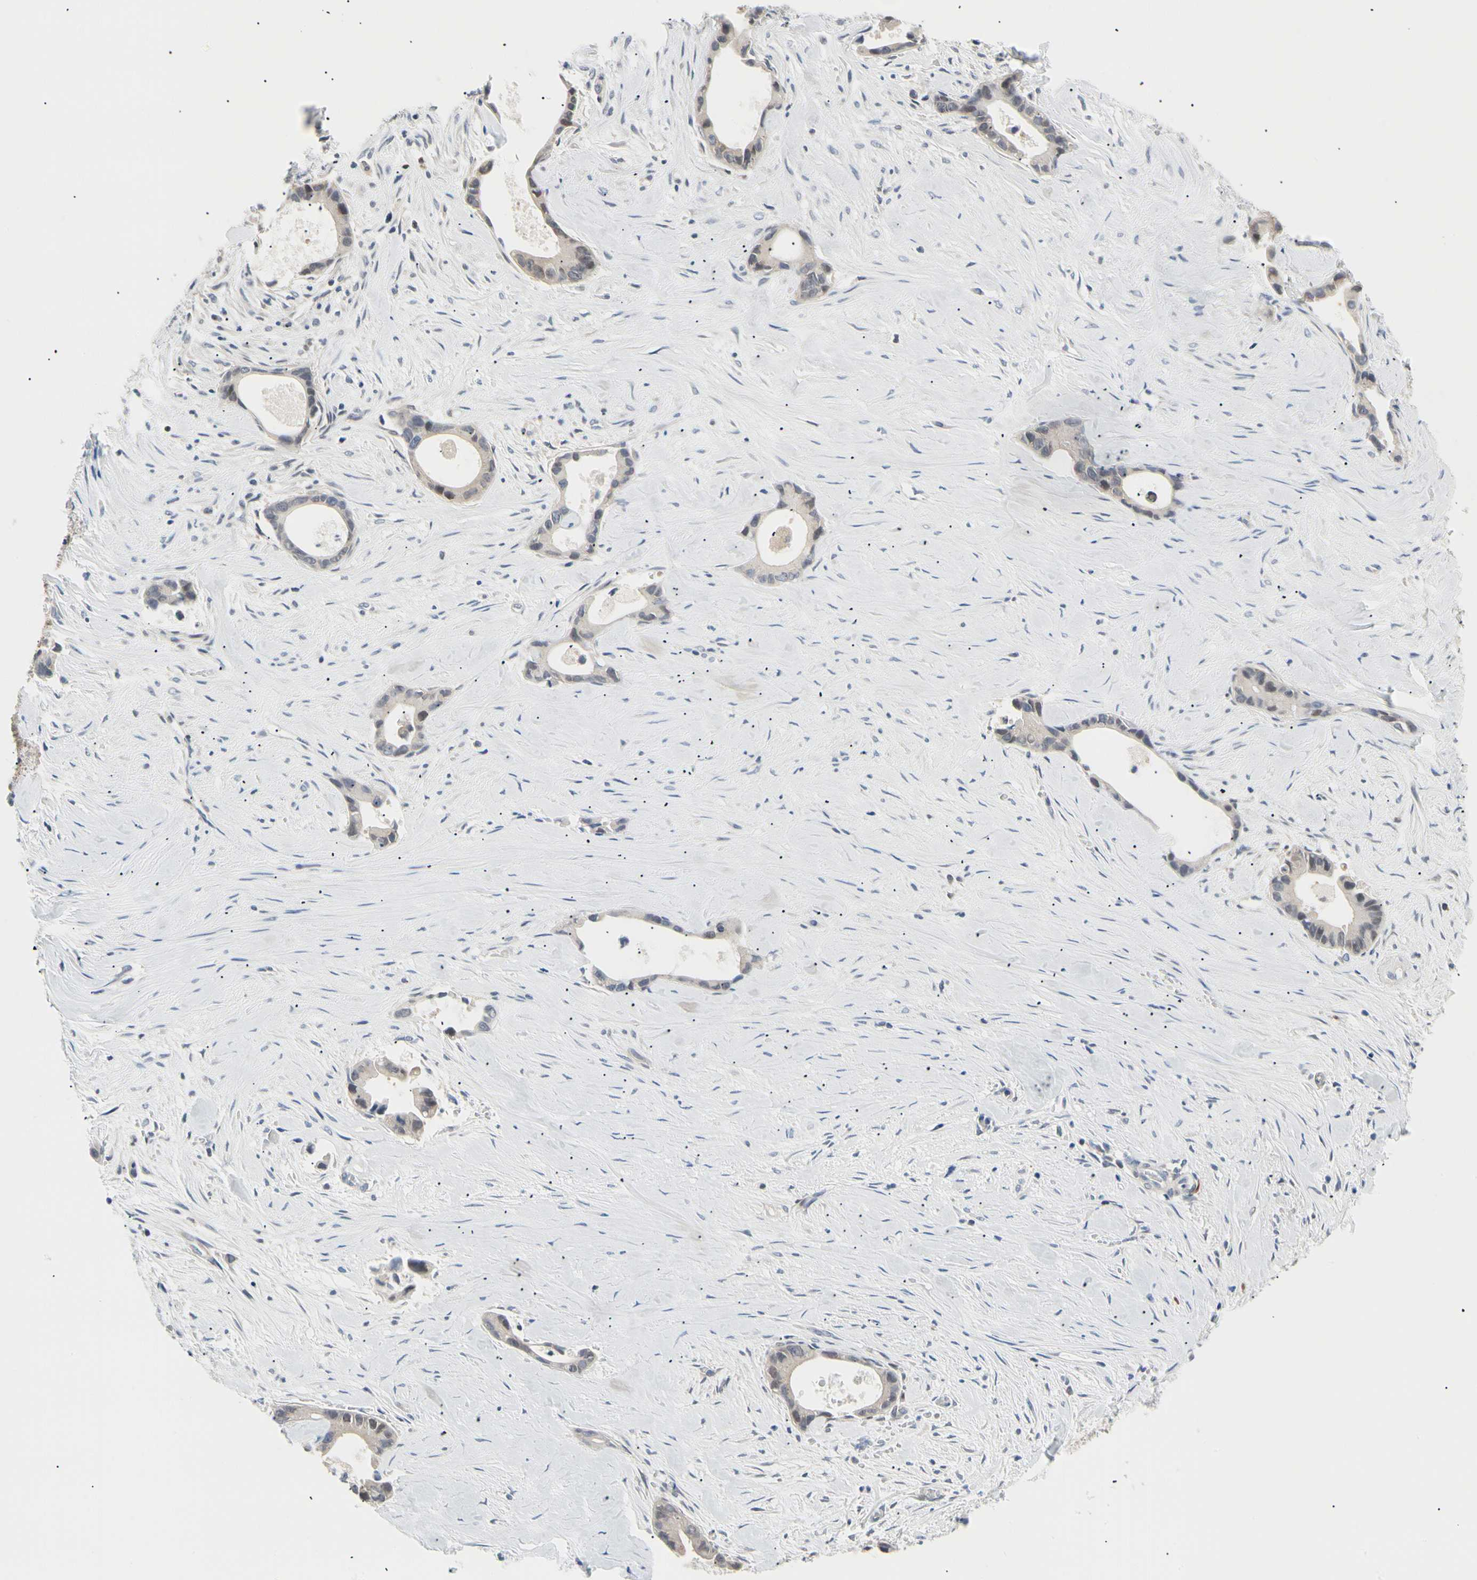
{"staining": {"intensity": "weak", "quantity": "<25%", "location": "nuclear"}, "tissue": "liver cancer", "cell_type": "Tumor cells", "image_type": "cancer", "snomed": [{"axis": "morphology", "description": "Cholangiocarcinoma"}, {"axis": "topography", "description": "Liver"}], "caption": "A high-resolution photomicrograph shows IHC staining of liver cancer, which shows no significant expression in tumor cells.", "gene": "SEC23B", "patient": {"sex": "female", "age": 55}}